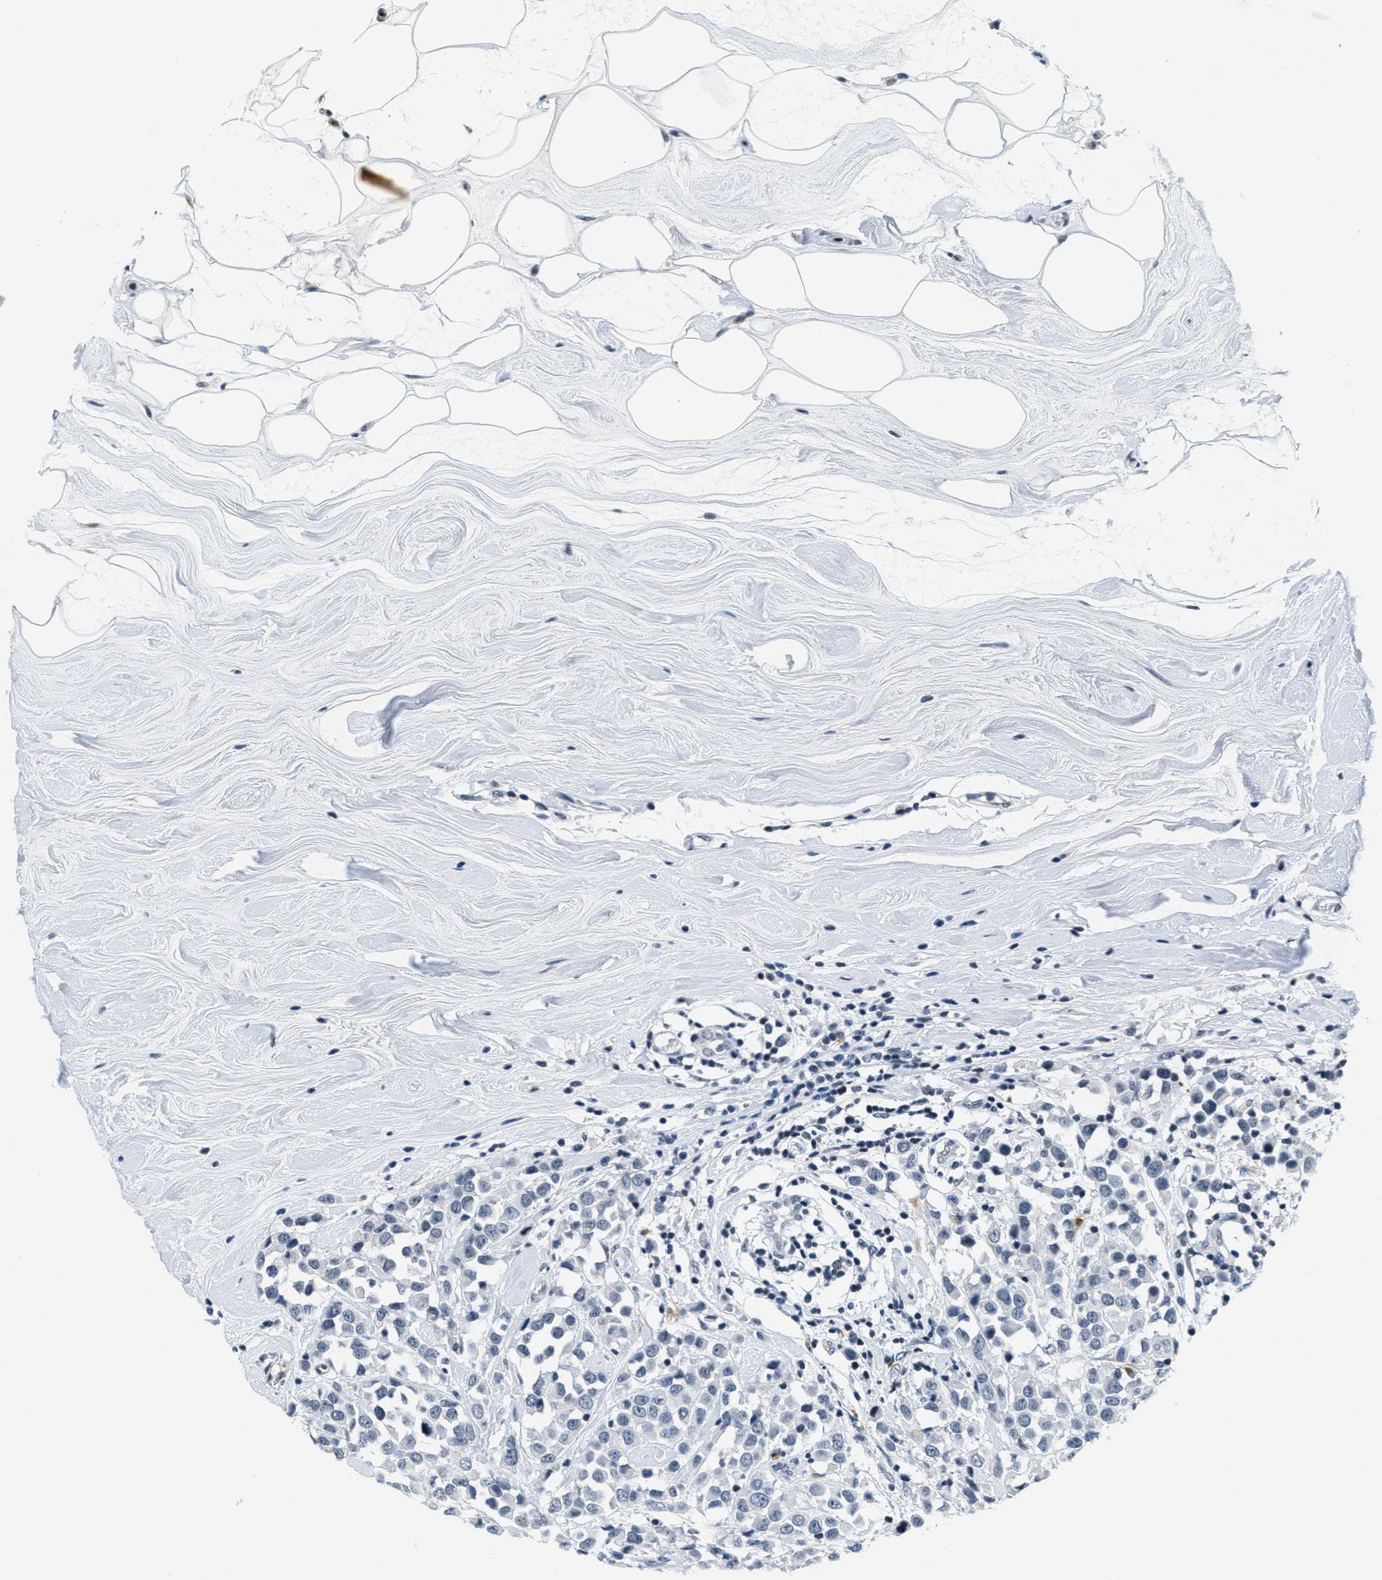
{"staining": {"intensity": "negative", "quantity": "none", "location": "none"}, "tissue": "breast cancer", "cell_type": "Tumor cells", "image_type": "cancer", "snomed": [{"axis": "morphology", "description": "Duct carcinoma"}, {"axis": "topography", "description": "Breast"}], "caption": "This micrograph is of breast cancer (infiltrating ductal carcinoma) stained with immunohistochemistry (IHC) to label a protein in brown with the nuclei are counter-stained blue. There is no expression in tumor cells.", "gene": "CA4", "patient": {"sex": "female", "age": 61}}